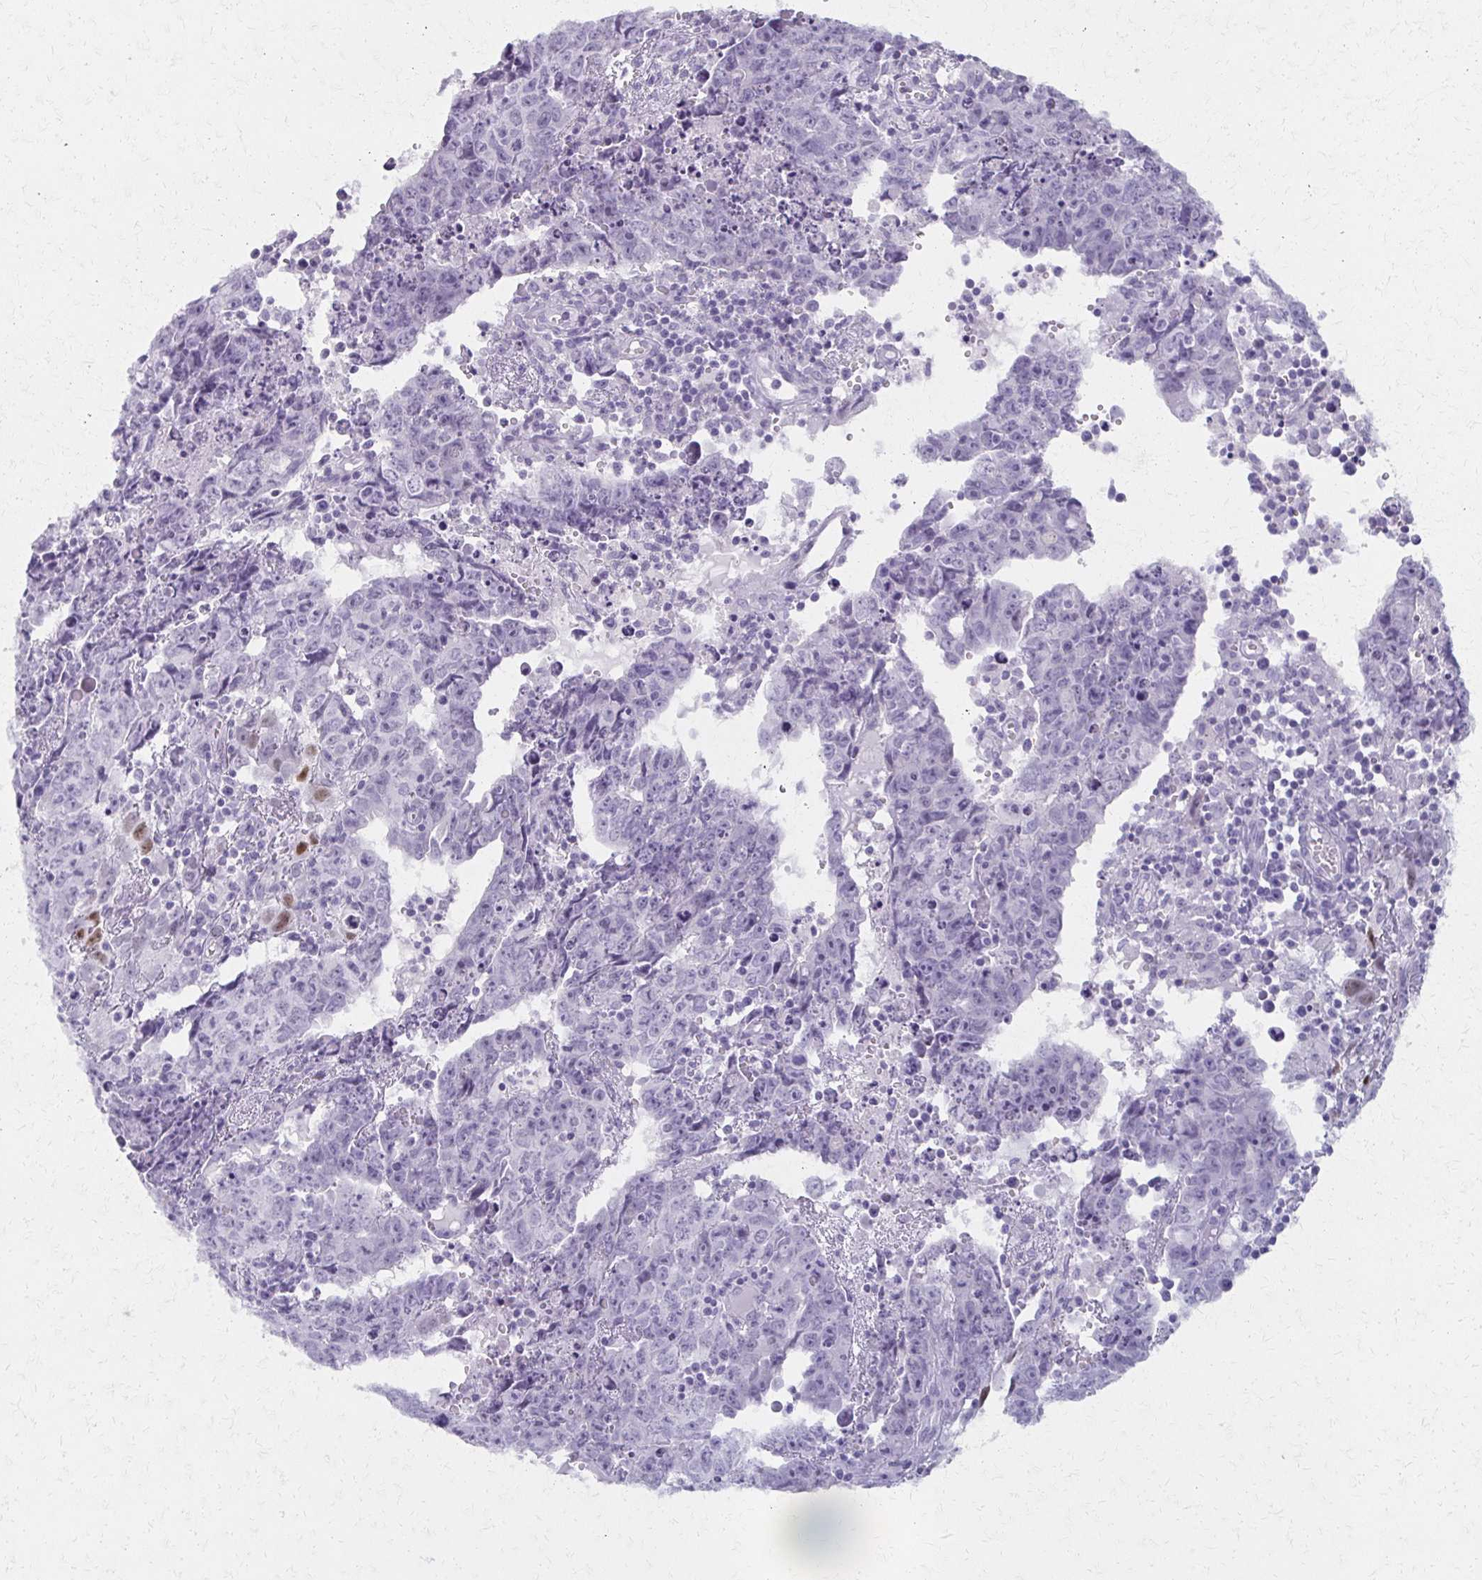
{"staining": {"intensity": "moderate", "quantity": "<25%", "location": "nuclear"}, "tissue": "testis cancer", "cell_type": "Tumor cells", "image_type": "cancer", "snomed": [{"axis": "morphology", "description": "Carcinoma, Embryonal, NOS"}, {"axis": "topography", "description": "Testis"}], "caption": "Immunohistochemistry photomicrograph of neoplastic tissue: human testis cancer (embryonal carcinoma) stained using immunohistochemistry (IHC) displays low levels of moderate protein expression localized specifically in the nuclear of tumor cells, appearing as a nuclear brown color.", "gene": "MORC4", "patient": {"sex": "male", "age": 22}}